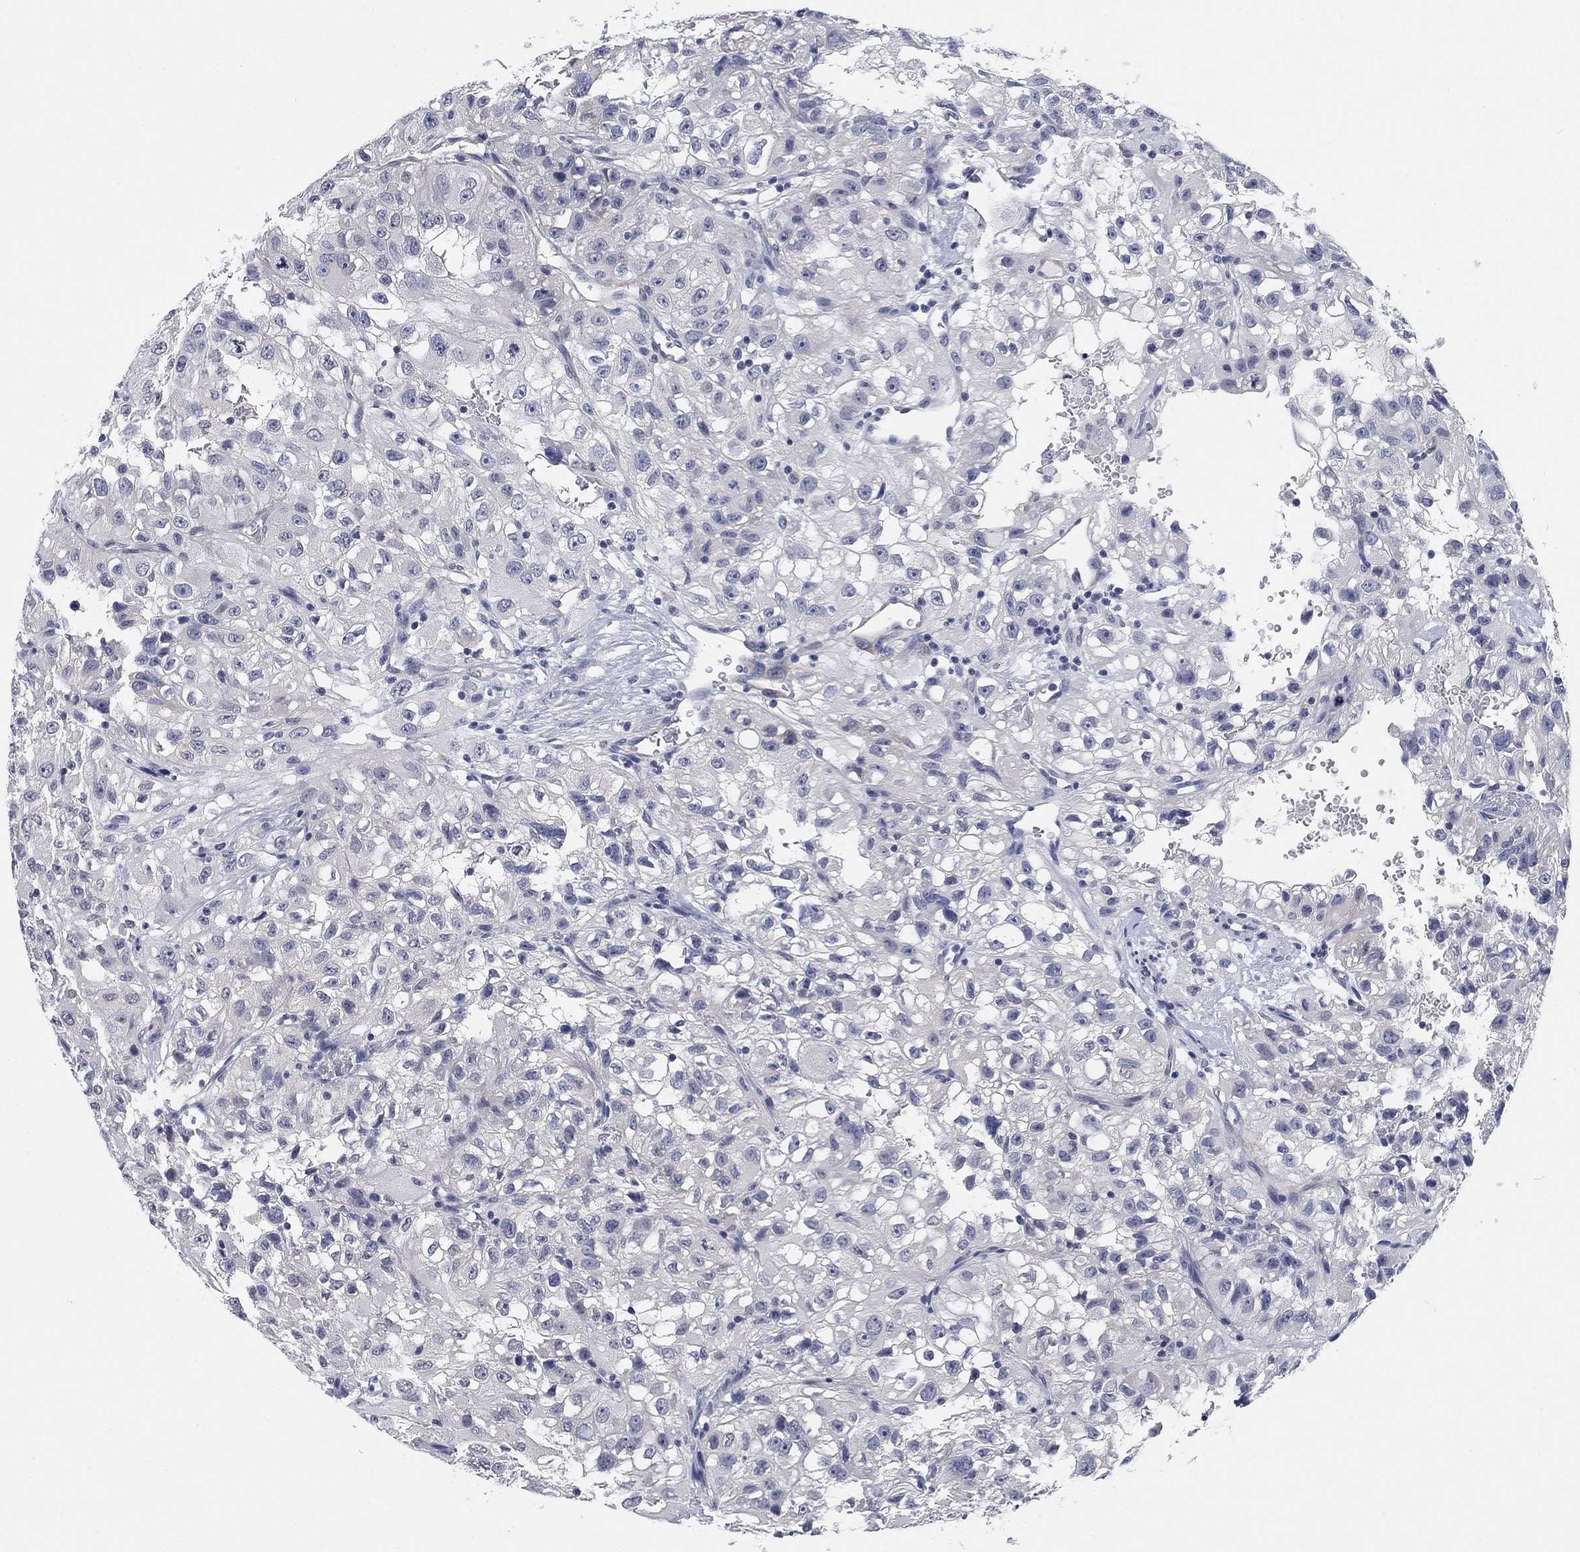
{"staining": {"intensity": "negative", "quantity": "none", "location": "none"}, "tissue": "renal cancer", "cell_type": "Tumor cells", "image_type": "cancer", "snomed": [{"axis": "morphology", "description": "Adenocarcinoma, NOS"}, {"axis": "topography", "description": "Kidney"}], "caption": "The photomicrograph displays no significant staining in tumor cells of adenocarcinoma (renal).", "gene": "OTUB2", "patient": {"sex": "male", "age": 64}}